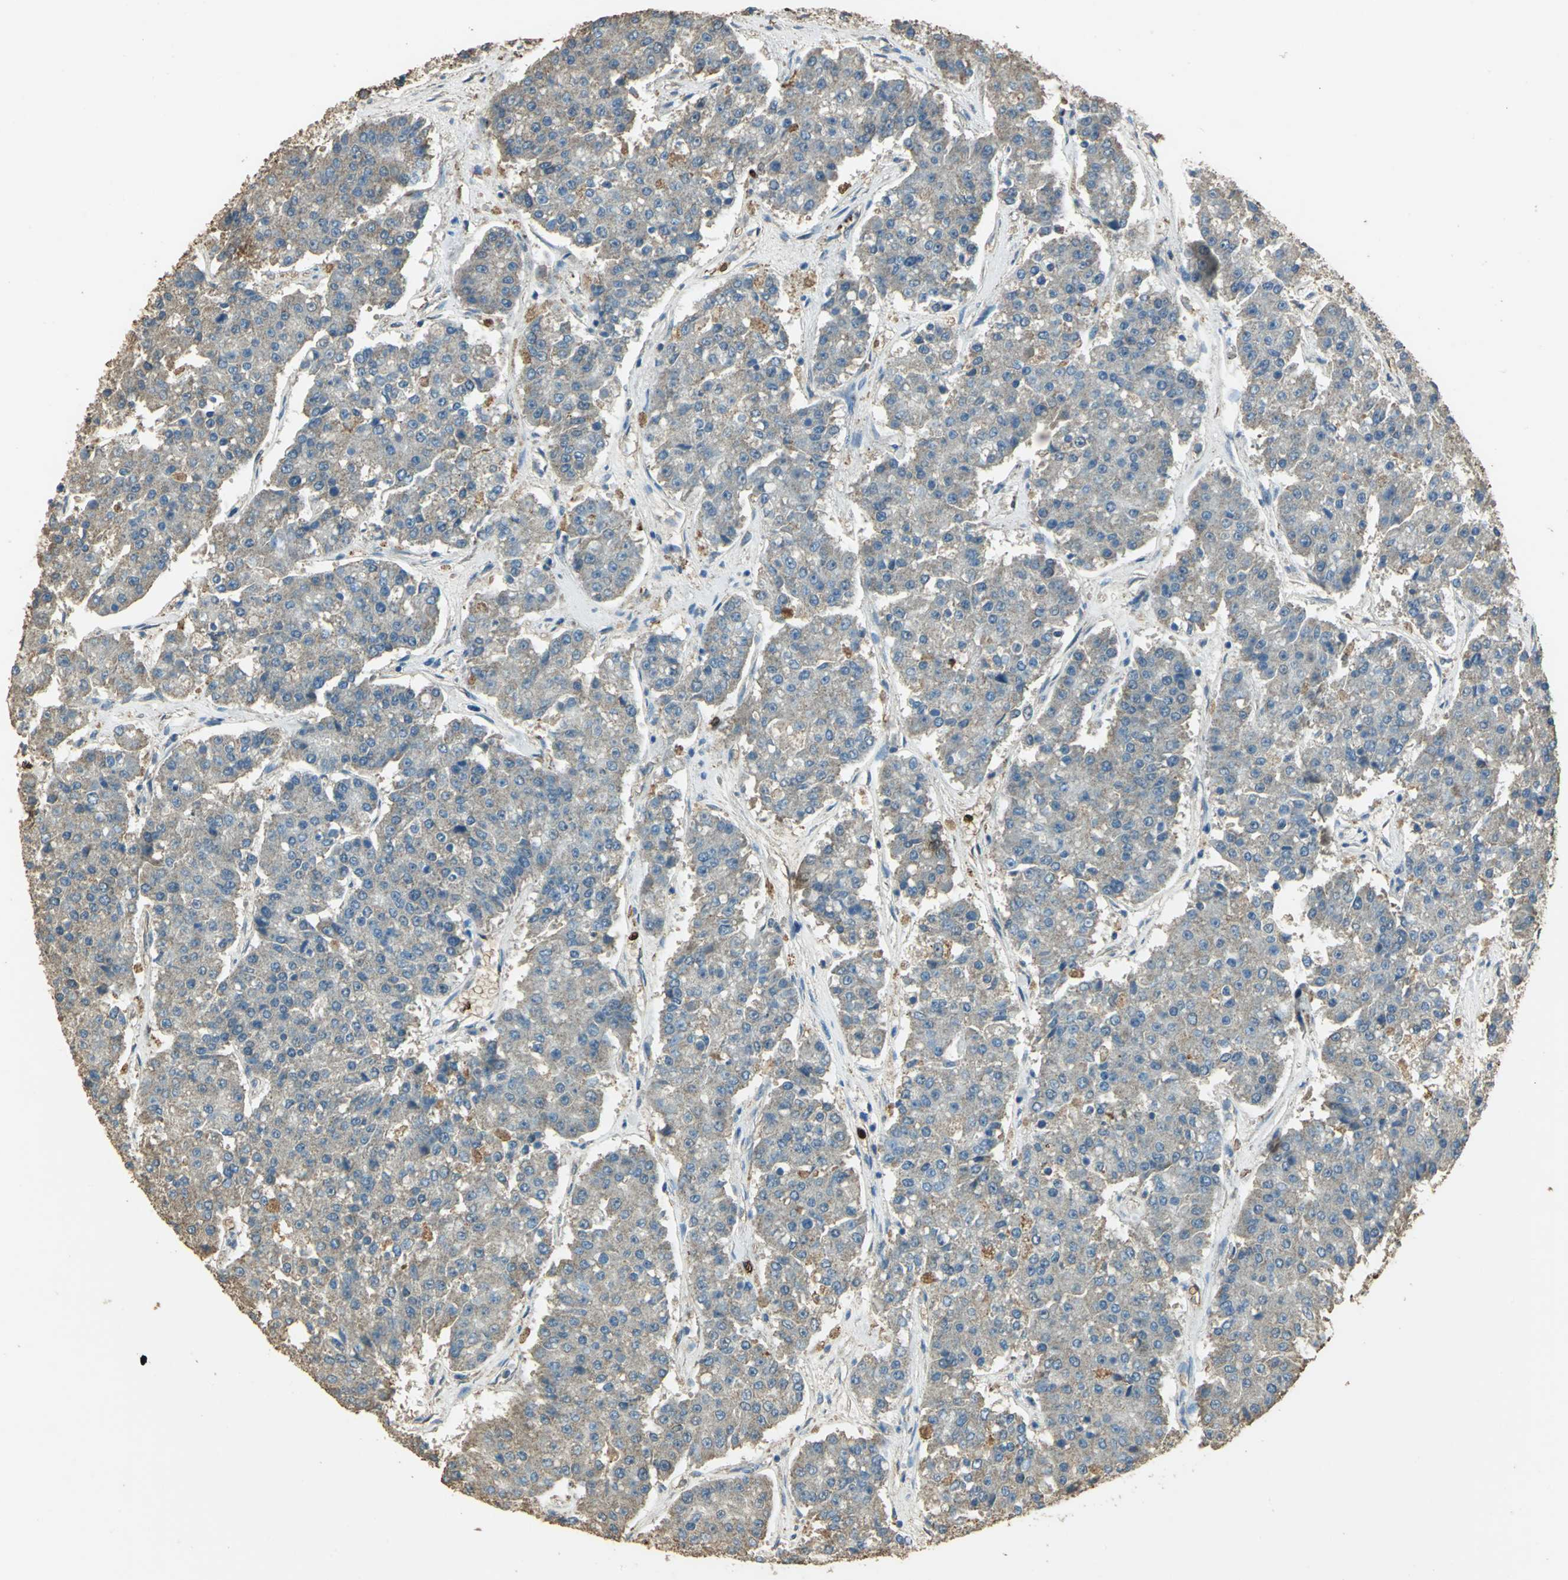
{"staining": {"intensity": "weak", "quantity": "25%-75%", "location": "cytoplasmic/membranous"}, "tissue": "pancreatic cancer", "cell_type": "Tumor cells", "image_type": "cancer", "snomed": [{"axis": "morphology", "description": "Adenocarcinoma, NOS"}, {"axis": "topography", "description": "Pancreas"}], "caption": "IHC of pancreatic cancer (adenocarcinoma) reveals low levels of weak cytoplasmic/membranous staining in about 25%-75% of tumor cells.", "gene": "TRAPPC2", "patient": {"sex": "male", "age": 50}}